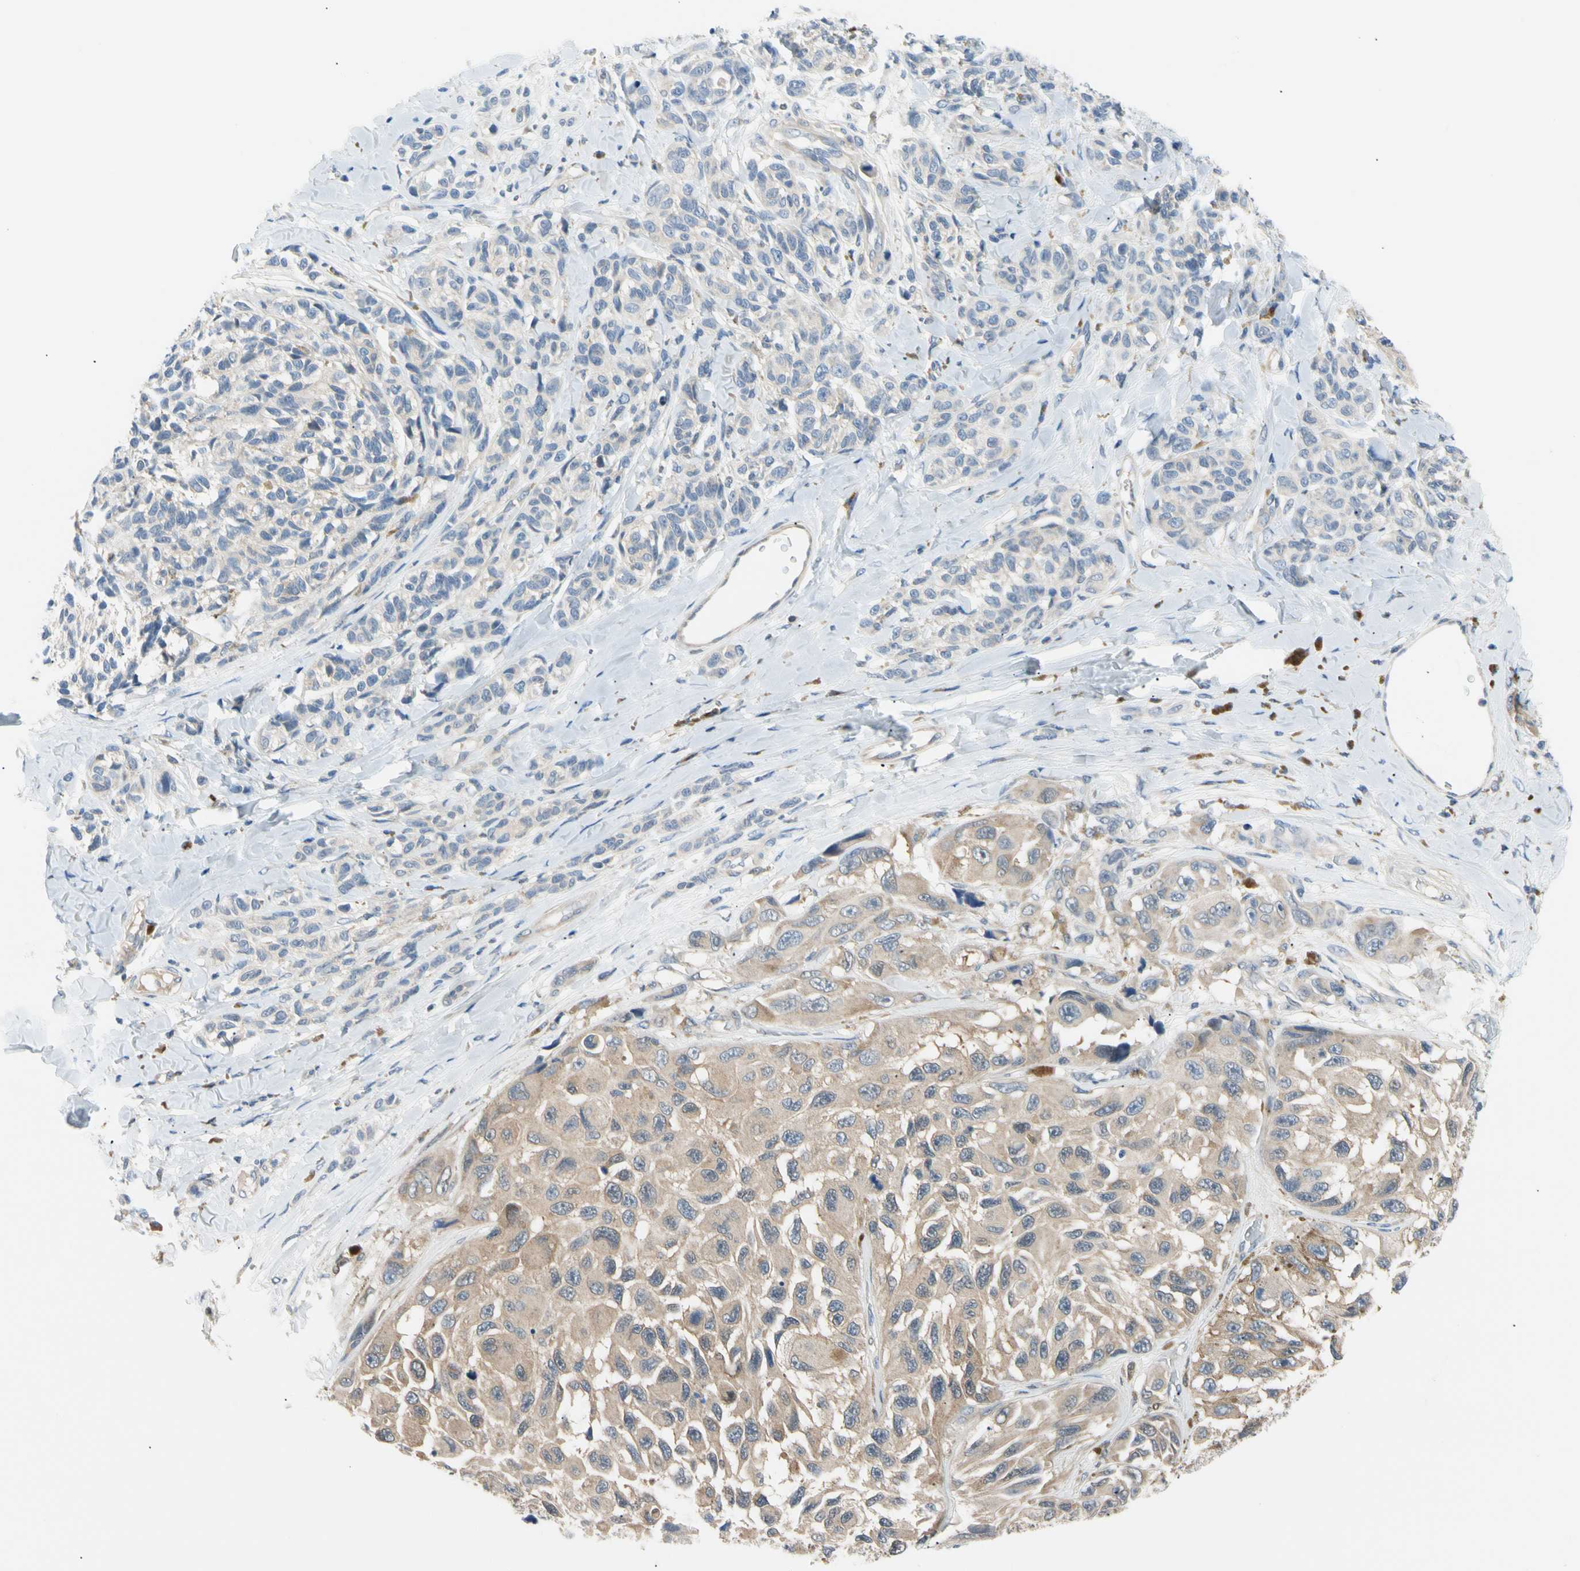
{"staining": {"intensity": "weak", "quantity": ">75%", "location": "cytoplasmic/membranous"}, "tissue": "melanoma", "cell_type": "Tumor cells", "image_type": "cancer", "snomed": [{"axis": "morphology", "description": "Malignant melanoma, NOS"}, {"axis": "topography", "description": "Skin"}], "caption": "Malignant melanoma stained with IHC reveals weak cytoplasmic/membranous staining in about >75% of tumor cells.", "gene": "SEC23B", "patient": {"sex": "female", "age": 73}}